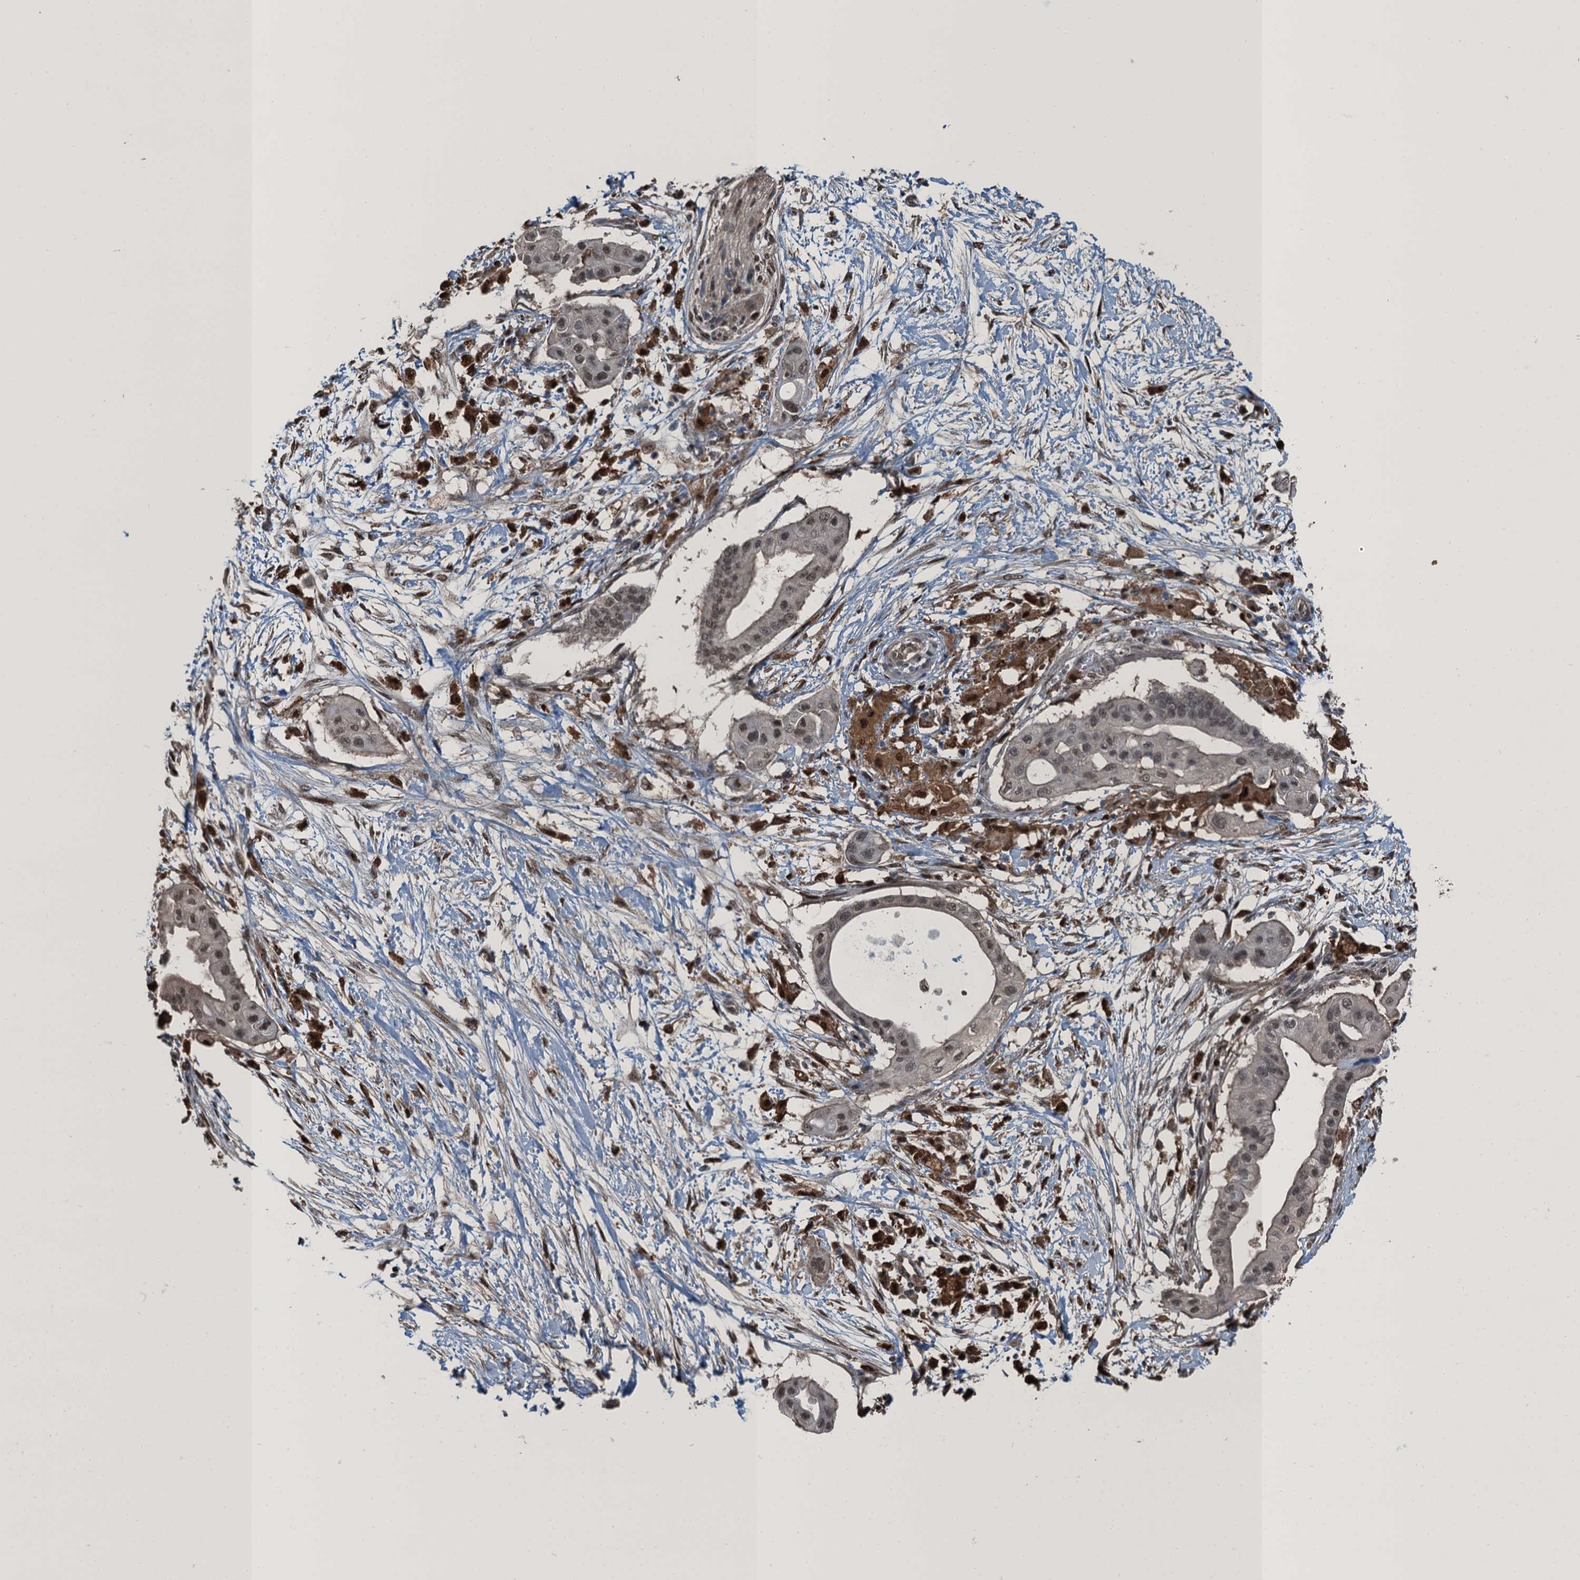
{"staining": {"intensity": "weak", "quantity": "25%-75%", "location": "nuclear"}, "tissue": "pancreatic cancer", "cell_type": "Tumor cells", "image_type": "cancer", "snomed": [{"axis": "morphology", "description": "Adenocarcinoma, NOS"}, {"axis": "topography", "description": "Pancreas"}], "caption": "Pancreatic cancer (adenocarcinoma) stained with a brown dye exhibits weak nuclear positive expression in about 25%-75% of tumor cells.", "gene": "RNH1", "patient": {"sex": "male", "age": 68}}